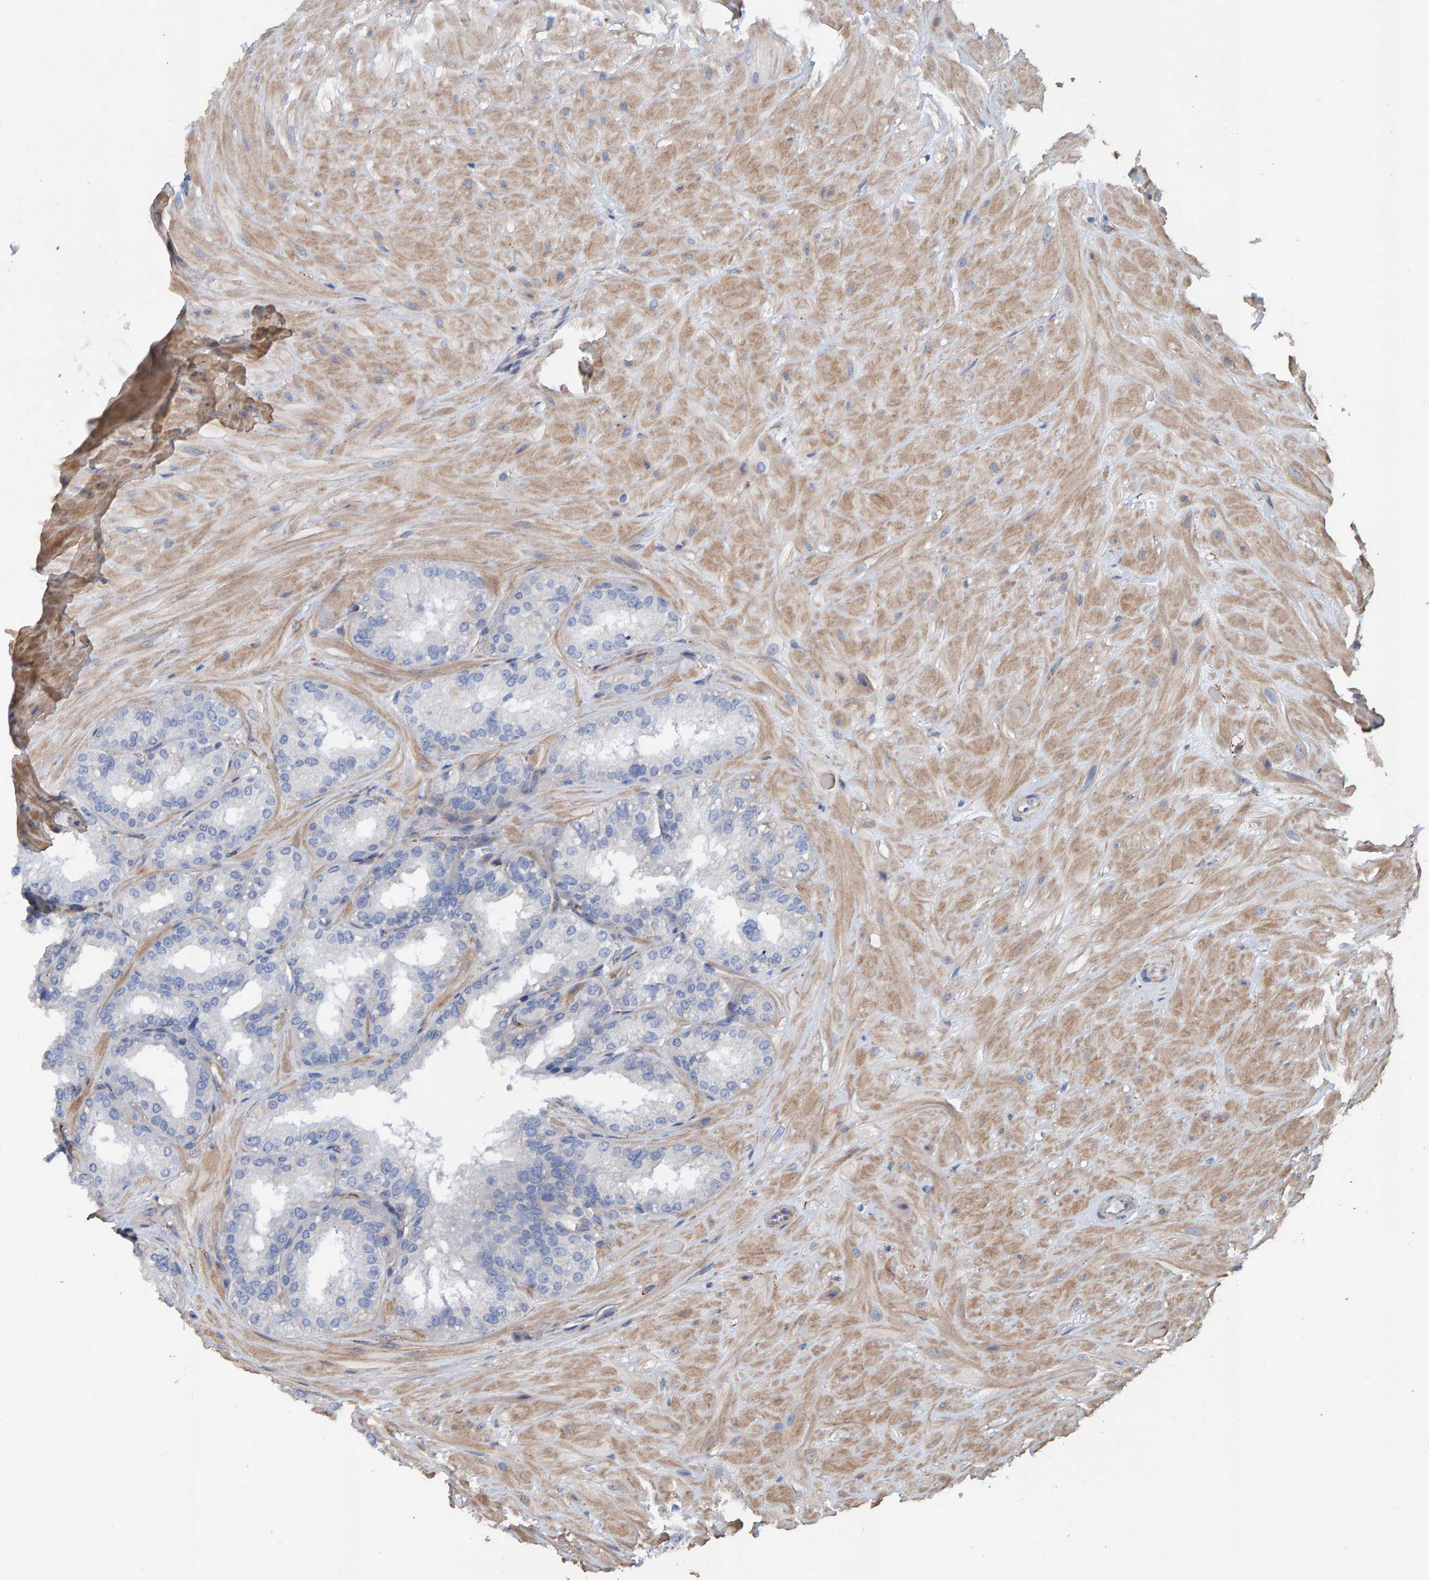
{"staining": {"intensity": "negative", "quantity": "none", "location": "none"}, "tissue": "seminal vesicle", "cell_type": "Glandular cells", "image_type": "normal", "snomed": [{"axis": "morphology", "description": "Normal tissue, NOS"}, {"axis": "topography", "description": "Prostate"}, {"axis": "topography", "description": "Seminal veicle"}], "caption": "Immunohistochemistry (IHC) of benign seminal vesicle reveals no positivity in glandular cells.", "gene": "LRP1", "patient": {"sex": "male", "age": 51}}